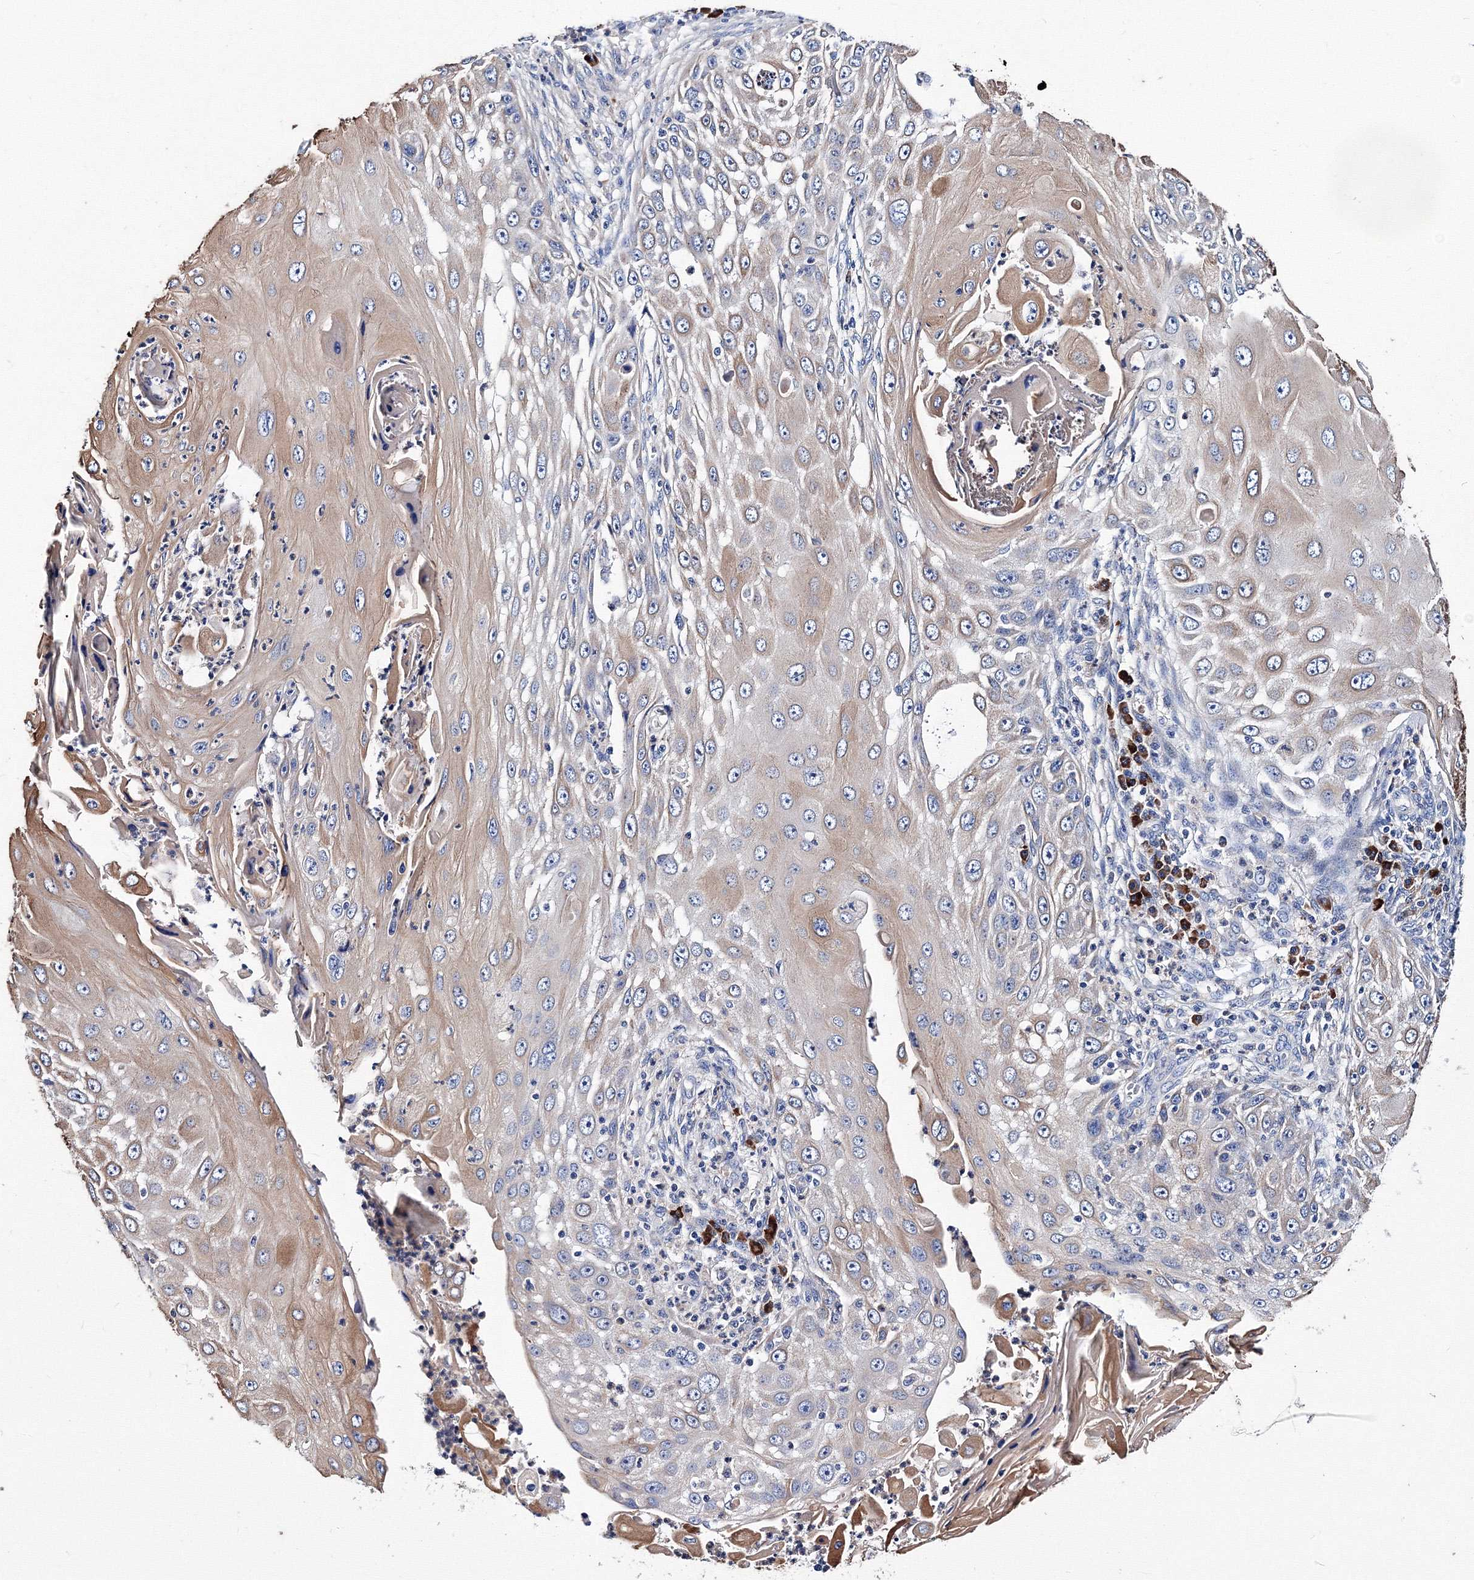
{"staining": {"intensity": "moderate", "quantity": "25%-75%", "location": "cytoplasmic/membranous"}, "tissue": "skin cancer", "cell_type": "Tumor cells", "image_type": "cancer", "snomed": [{"axis": "morphology", "description": "Squamous cell carcinoma, NOS"}, {"axis": "topography", "description": "Skin"}], "caption": "Skin cancer stained with immunohistochemistry exhibits moderate cytoplasmic/membranous positivity in approximately 25%-75% of tumor cells. Nuclei are stained in blue.", "gene": "TRPM2", "patient": {"sex": "female", "age": 44}}